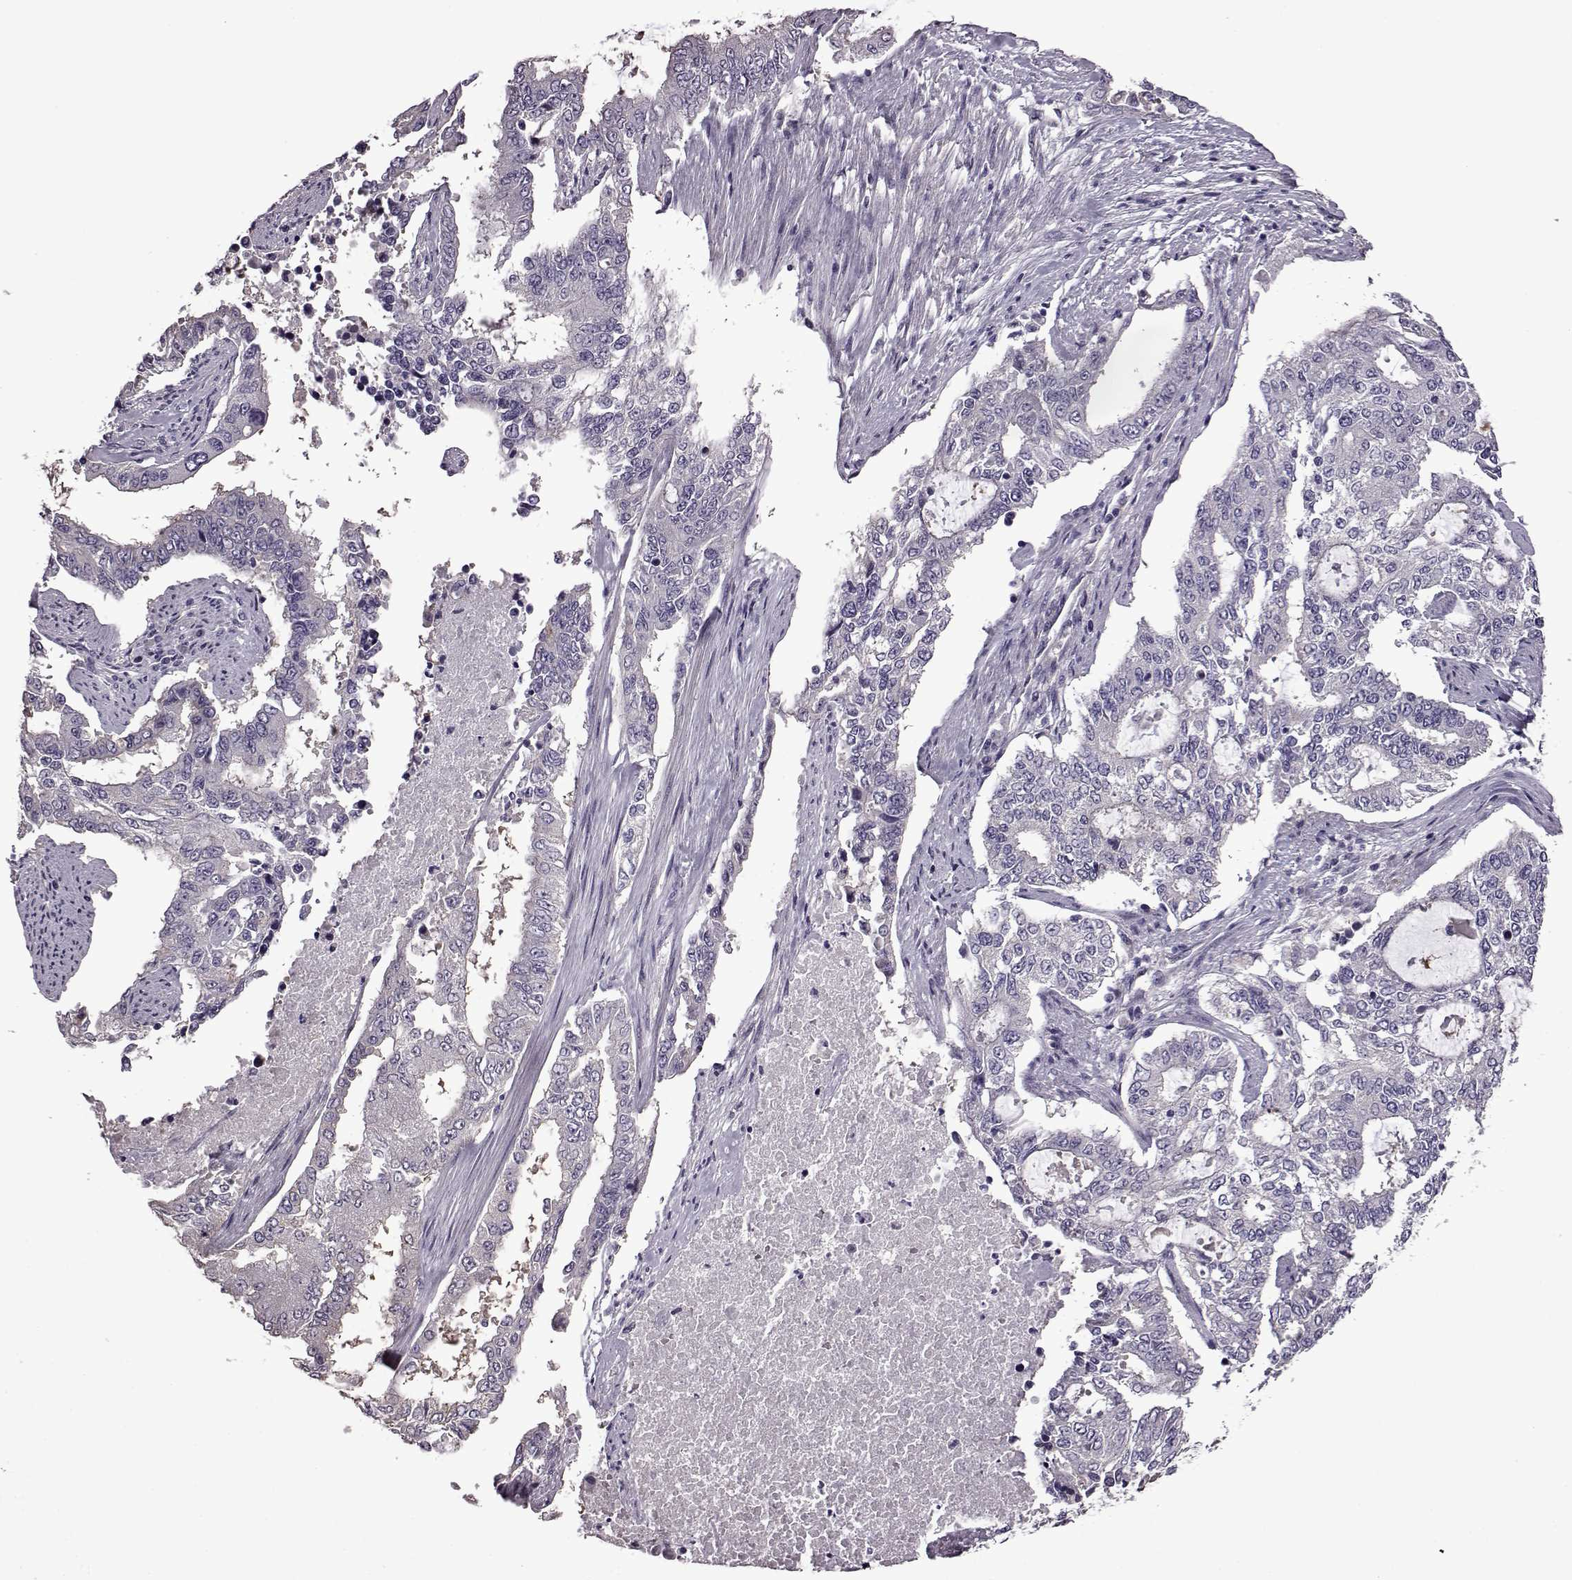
{"staining": {"intensity": "negative", "quantity": "none", "location": "none"}, "tissue": "endometrial cancer", "cell_type": "Tumor cells", "image_type": "cancer", "snomed": [{"axis": "morphology", "description": "Adenocarcinoma, NOS"}, {"axis": "topography", "description": "Uterus"}], "caption": "The histopathology image demonstrates no significant expression in tumor cells of adenocarcinoma (endometrial).", "gene": "EDDM3B", "patient": {"sex": "female", "age": 59}}